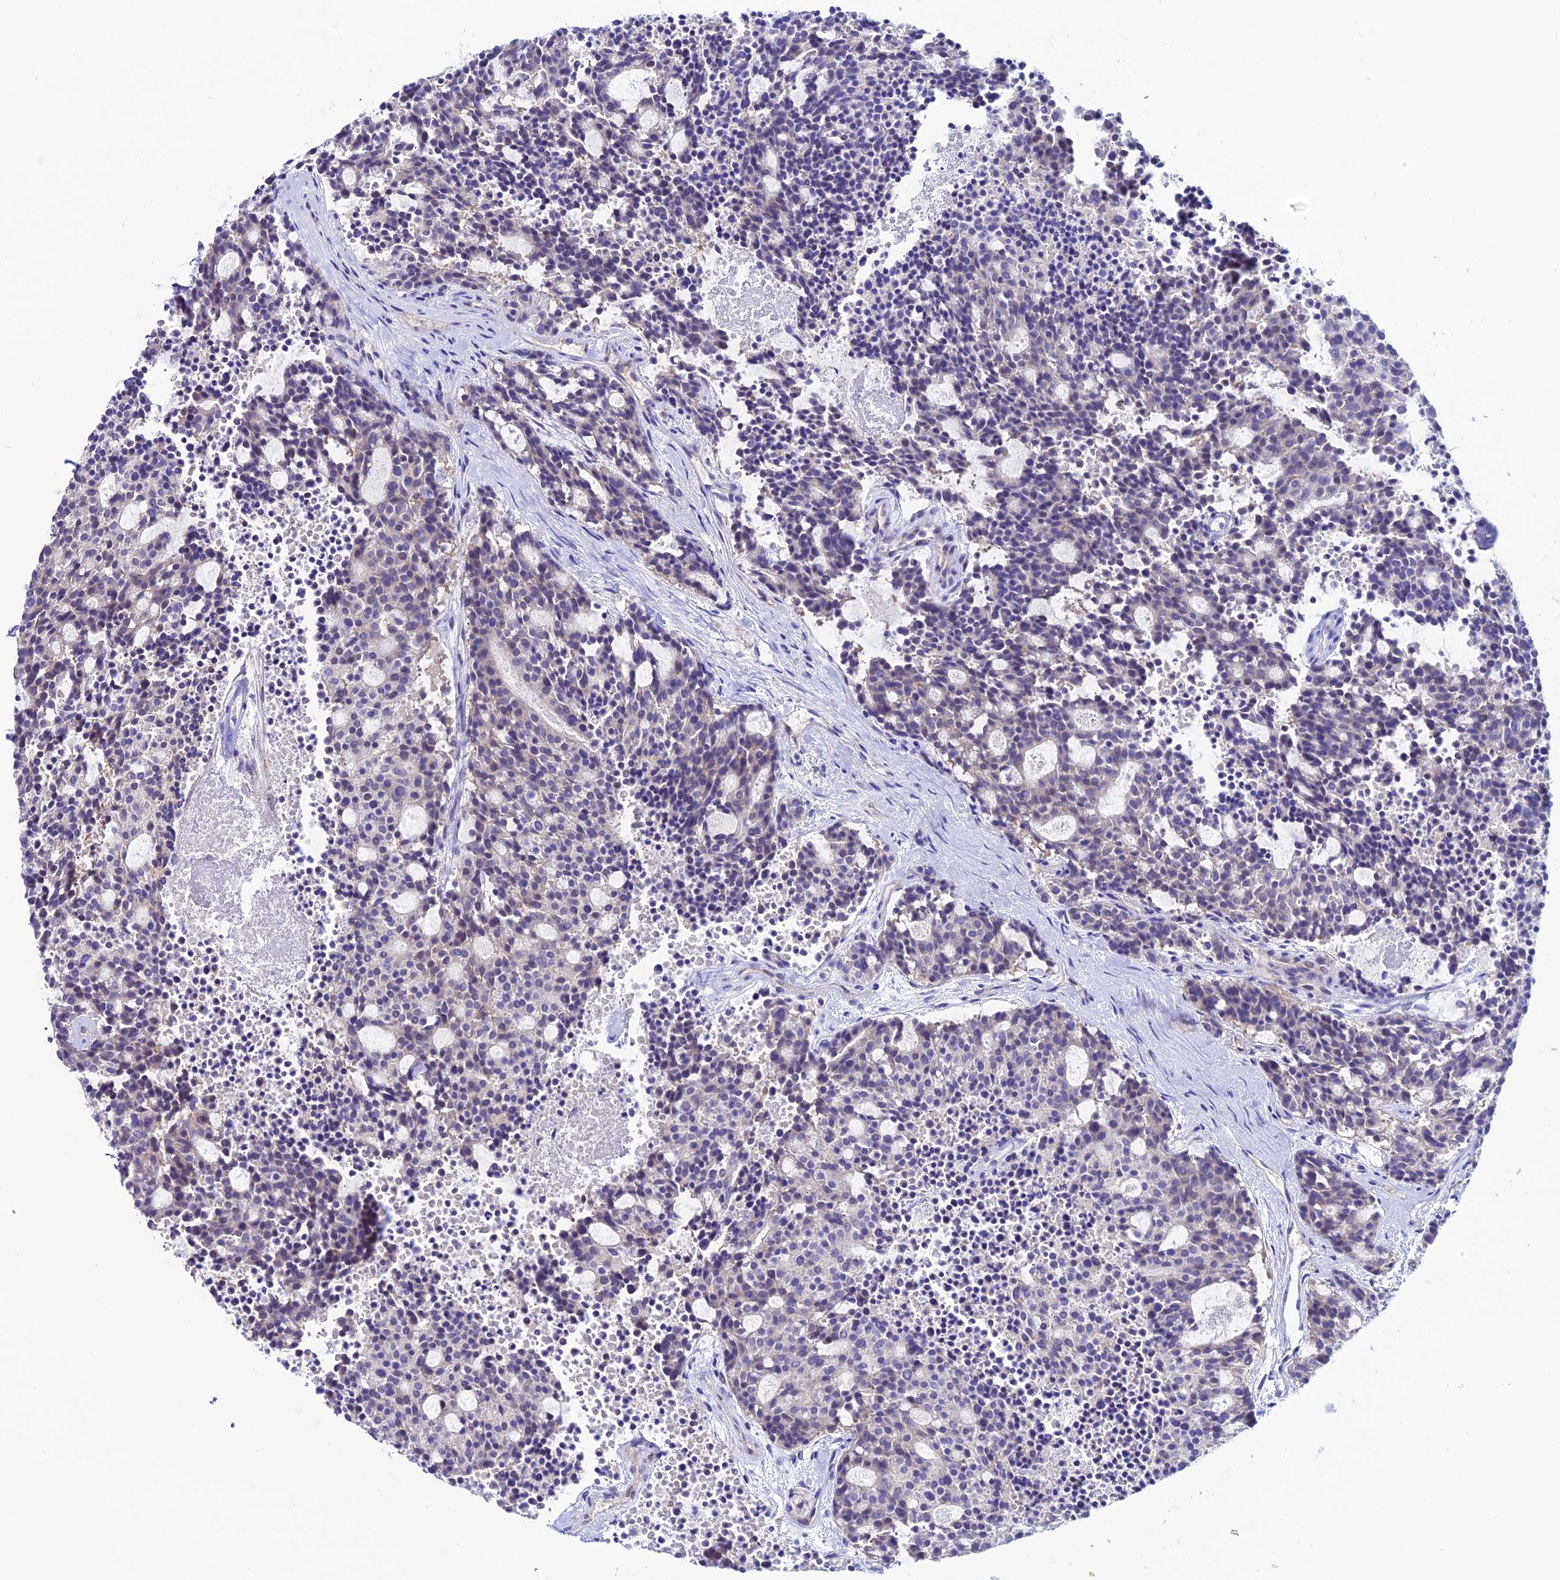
{"staining": {"intensity": "negative", "quantity": "none", "location": "none"}, "tissue": "carcinoid", "cell_type": "Tumor cells", "image_type": "cancer", "snomed": [{"axis": "morphology", "description": "Carcinoid, malignant, NOS"}, {"axis": "topography", "description": "Pancreas"}], "caption": "The image shows no staining of tumor cells in carcinoid (malignant).", "gene": "FZD8", "patient": {"sex": "female", "age": 54}}